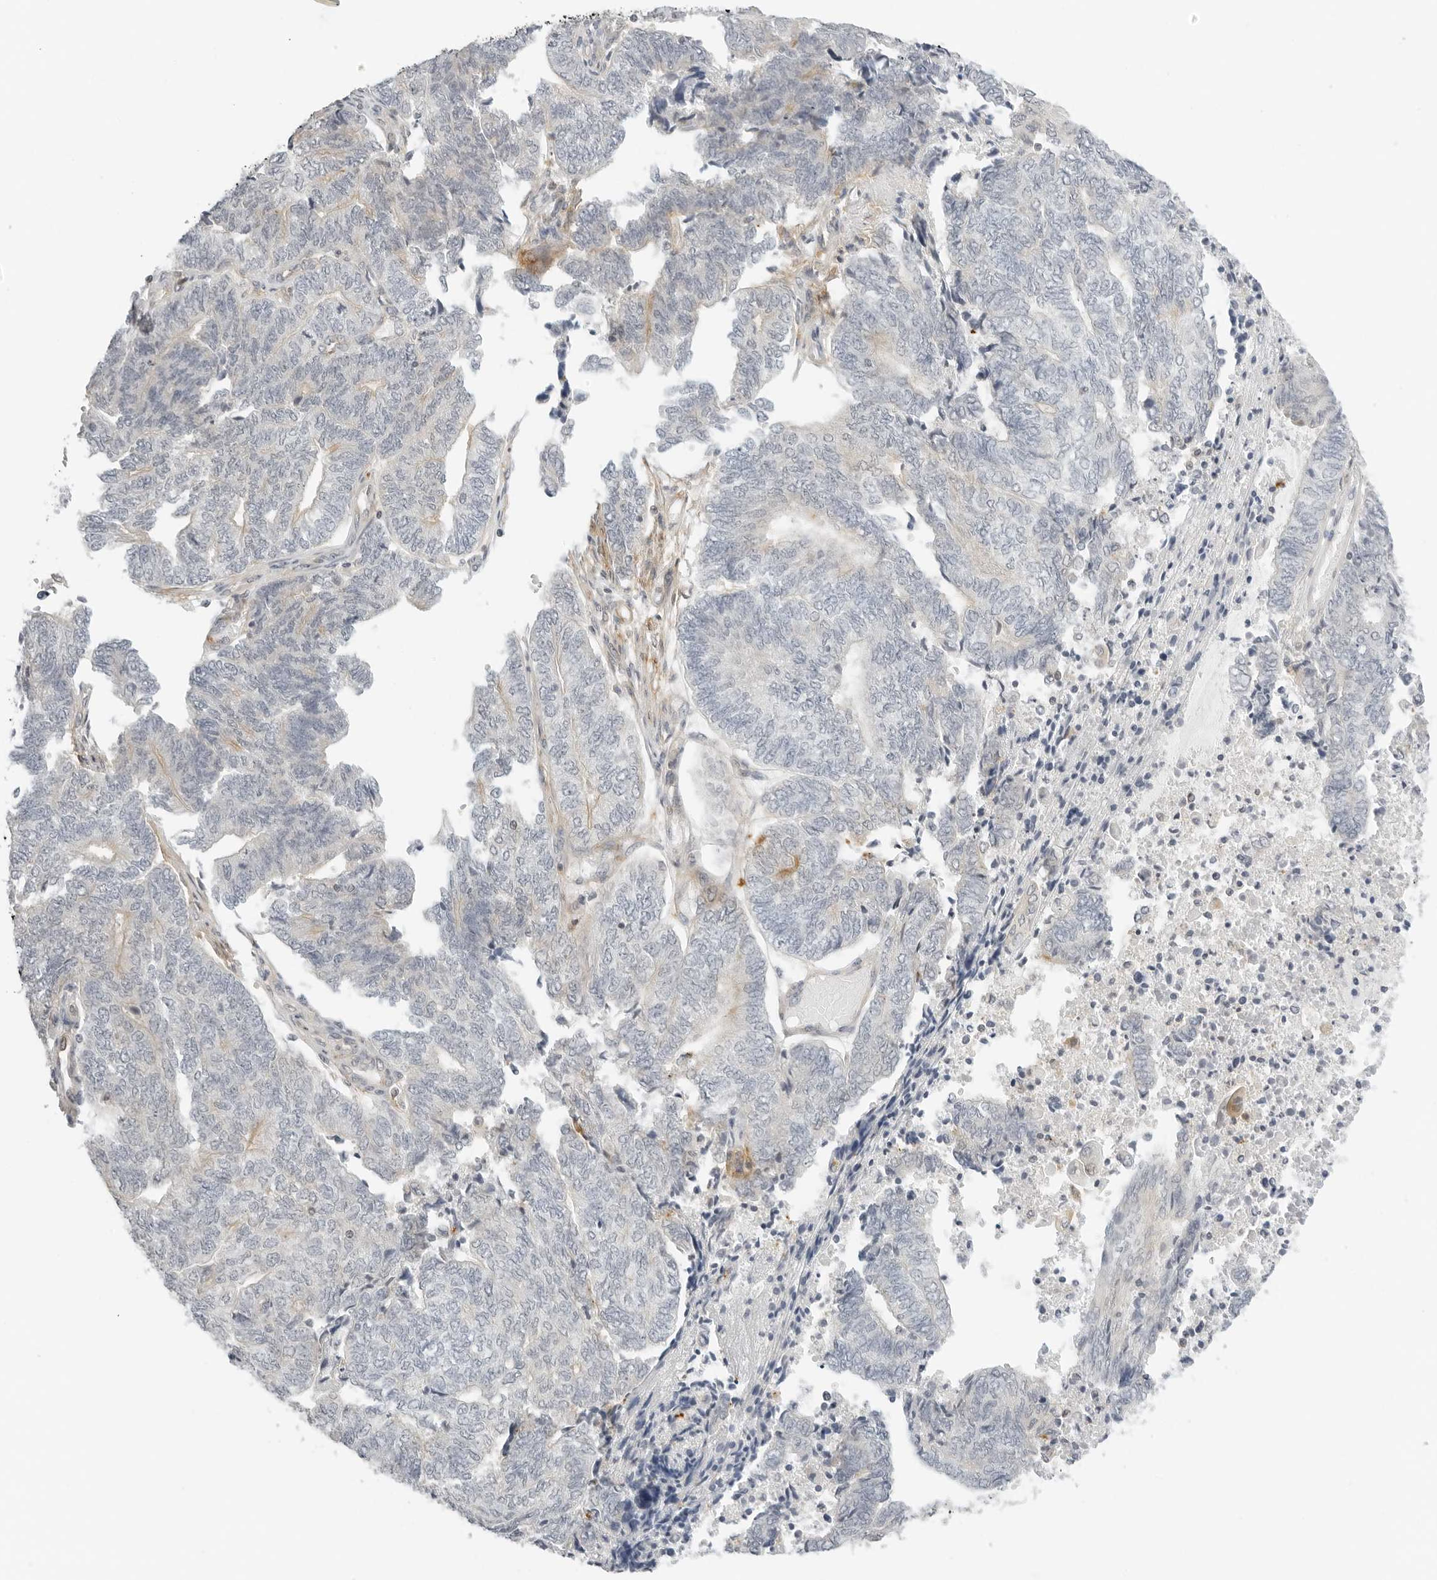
{"staining": {"intensity": "negative", "quantity": "none", "location": "none"}, "tissue": "endometrial cancer", "cell_type": "Tumor cells", "image_type": "cancer", "snomed": [{"axis": "morphology", "description": "Adenocarcinoma, NOS"}, {"axis": "topography", "description": "Uterus"}, {"axis": "topography", "description": "Endometrium"}], "caption": "High power microscopy photomicrograph of an immunohistochemistry micrograph of adenocarcinoma (endometrial), revealing no significant positivity in tumor cells.", "gene": "OSCP1", "patient": {"sex": "female", "age": 70}}